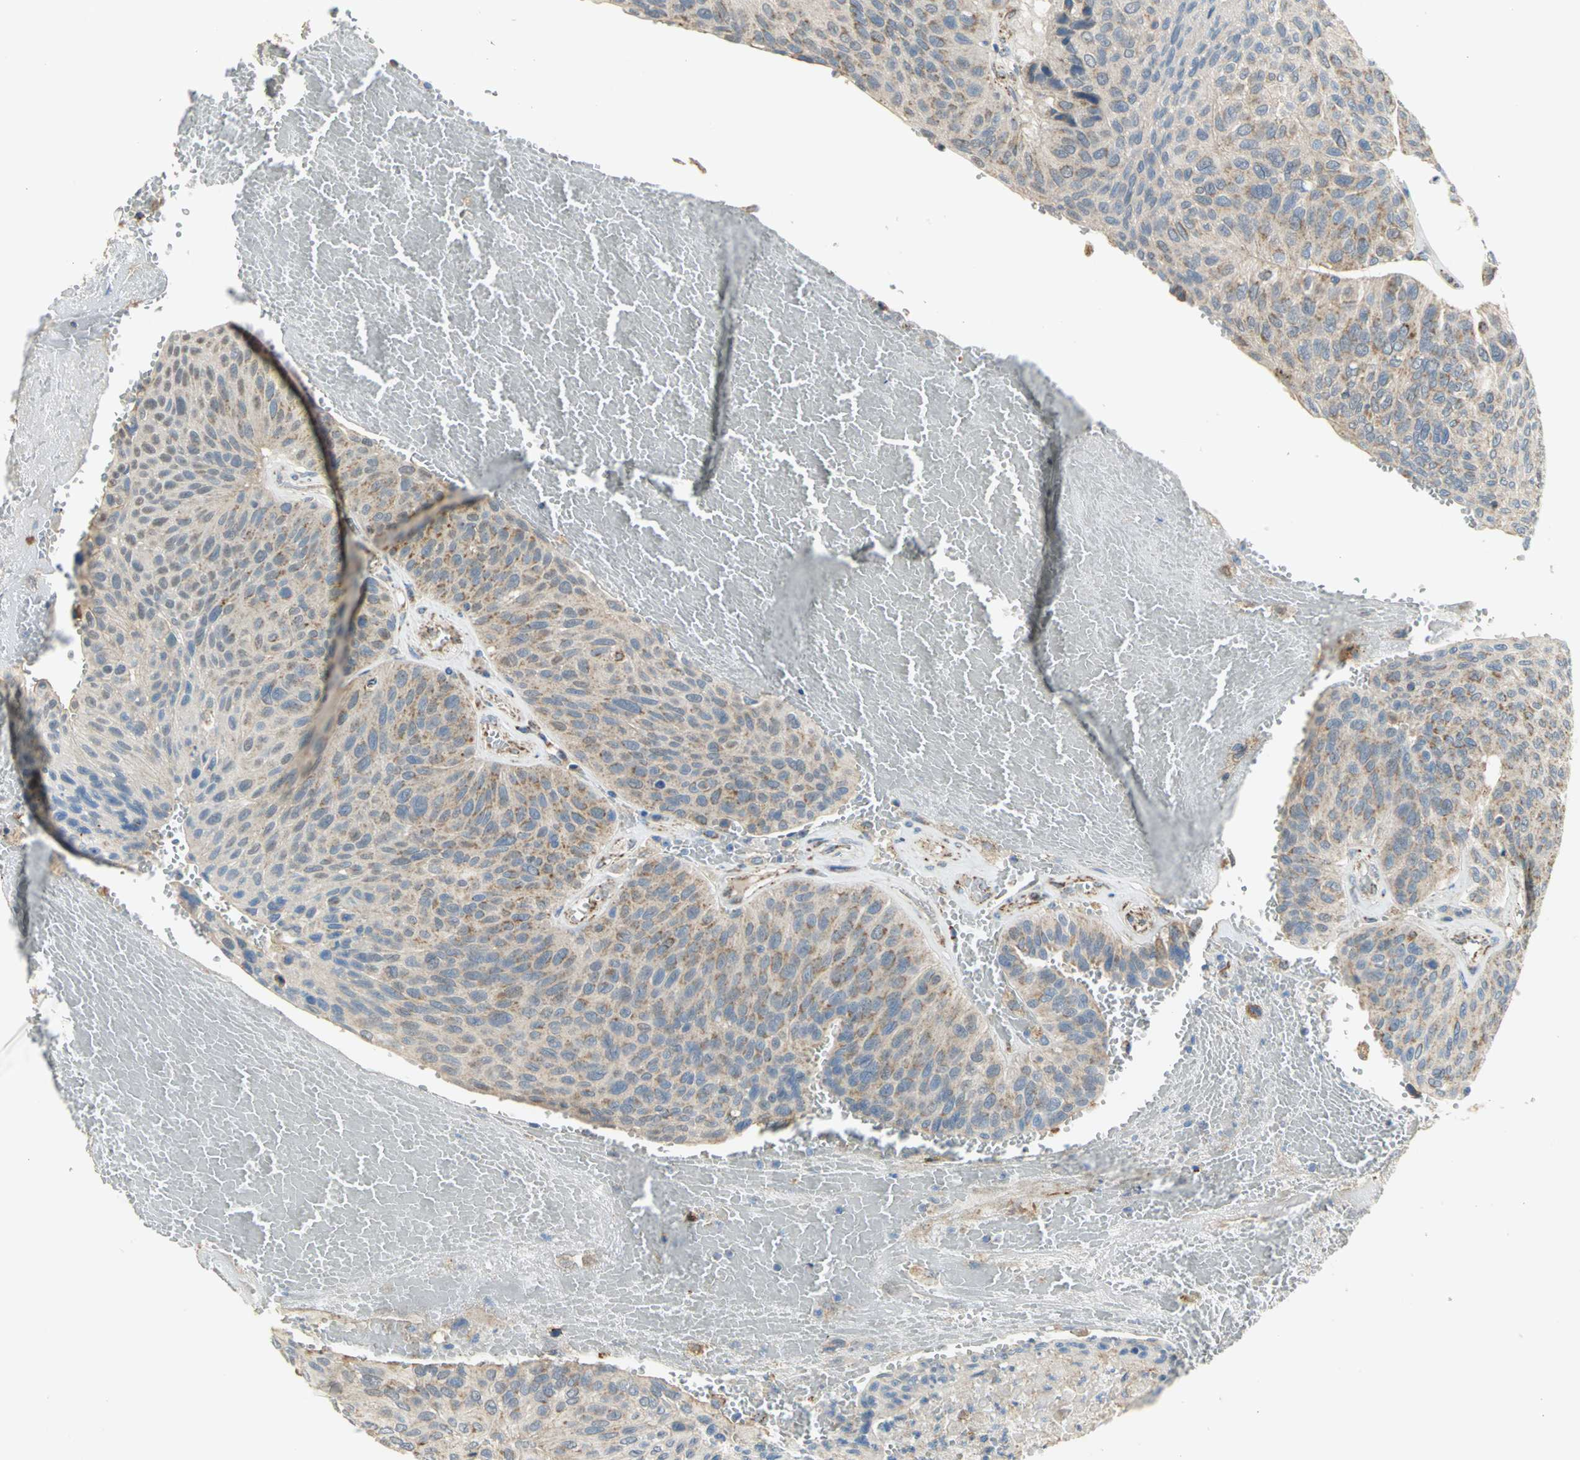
{"staining": {"intensity": "weak", "quantity": ">75%", "location": "cytoplasmic/membranous"}, "tissue": "urothelial cancer", "cell_type": "Tumor cells", "image_type": "cancer", "snomed": [{"axis": "morphology", "description": "Urothelial carcinoma, High grade"}, {"axis": "topography", "description": "Urinary bladder"}], "caption": "Tumor cells demonstrate weak cytoplasmic/membranous expression in approximately >75% of cells in high-grade urothelial carcinoma.", "gene": "NDUFB5", "patient": {"sex": "male", "age": 66}}